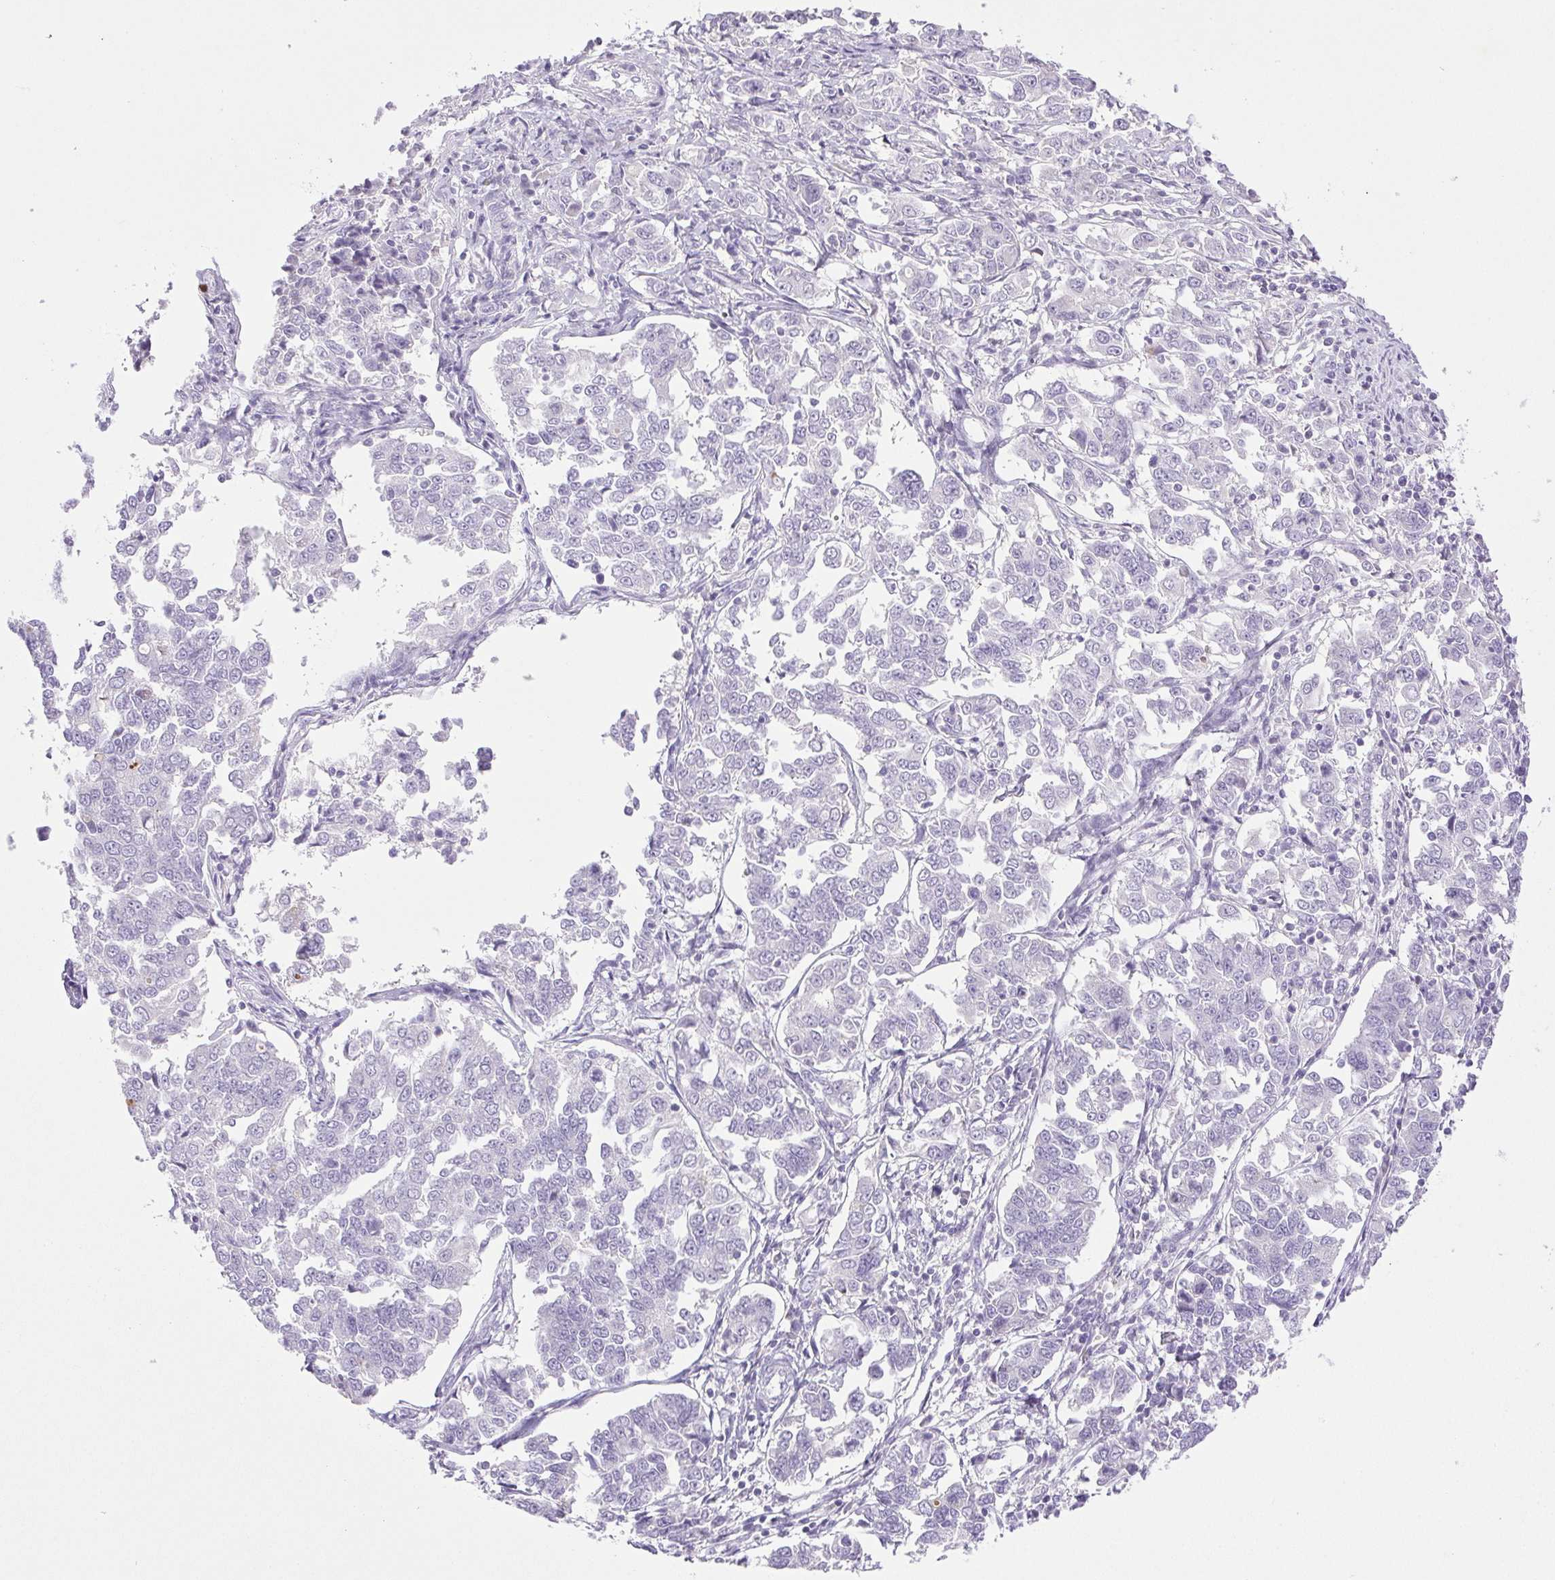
{"staining": {"intensity": "negative", "quantity": "none", "location": "none"}, "tissue": "endometrial cancer", "cell_type": "Tumor cells", "image_type": "cancer", "snomed": [{"axis": "morphology", "description": "Adenocarcinoma, NOS"}, {"axis": "topography", "description": "Endometrium"}], "caption": "Immunohistochemistry (IHC) image of endometrial cancer (adenocarcinoma) stained for a protein (brown), which demonstrates no positivity in tumor cells. (Stains: DAB immunohistochemistry (IHC) with hematoxylin counter stain, Microscopy: brightfield microscopy at high magnification).", "gene": "PAPPA2", "patient": {"sex": "female", "age": 43}}